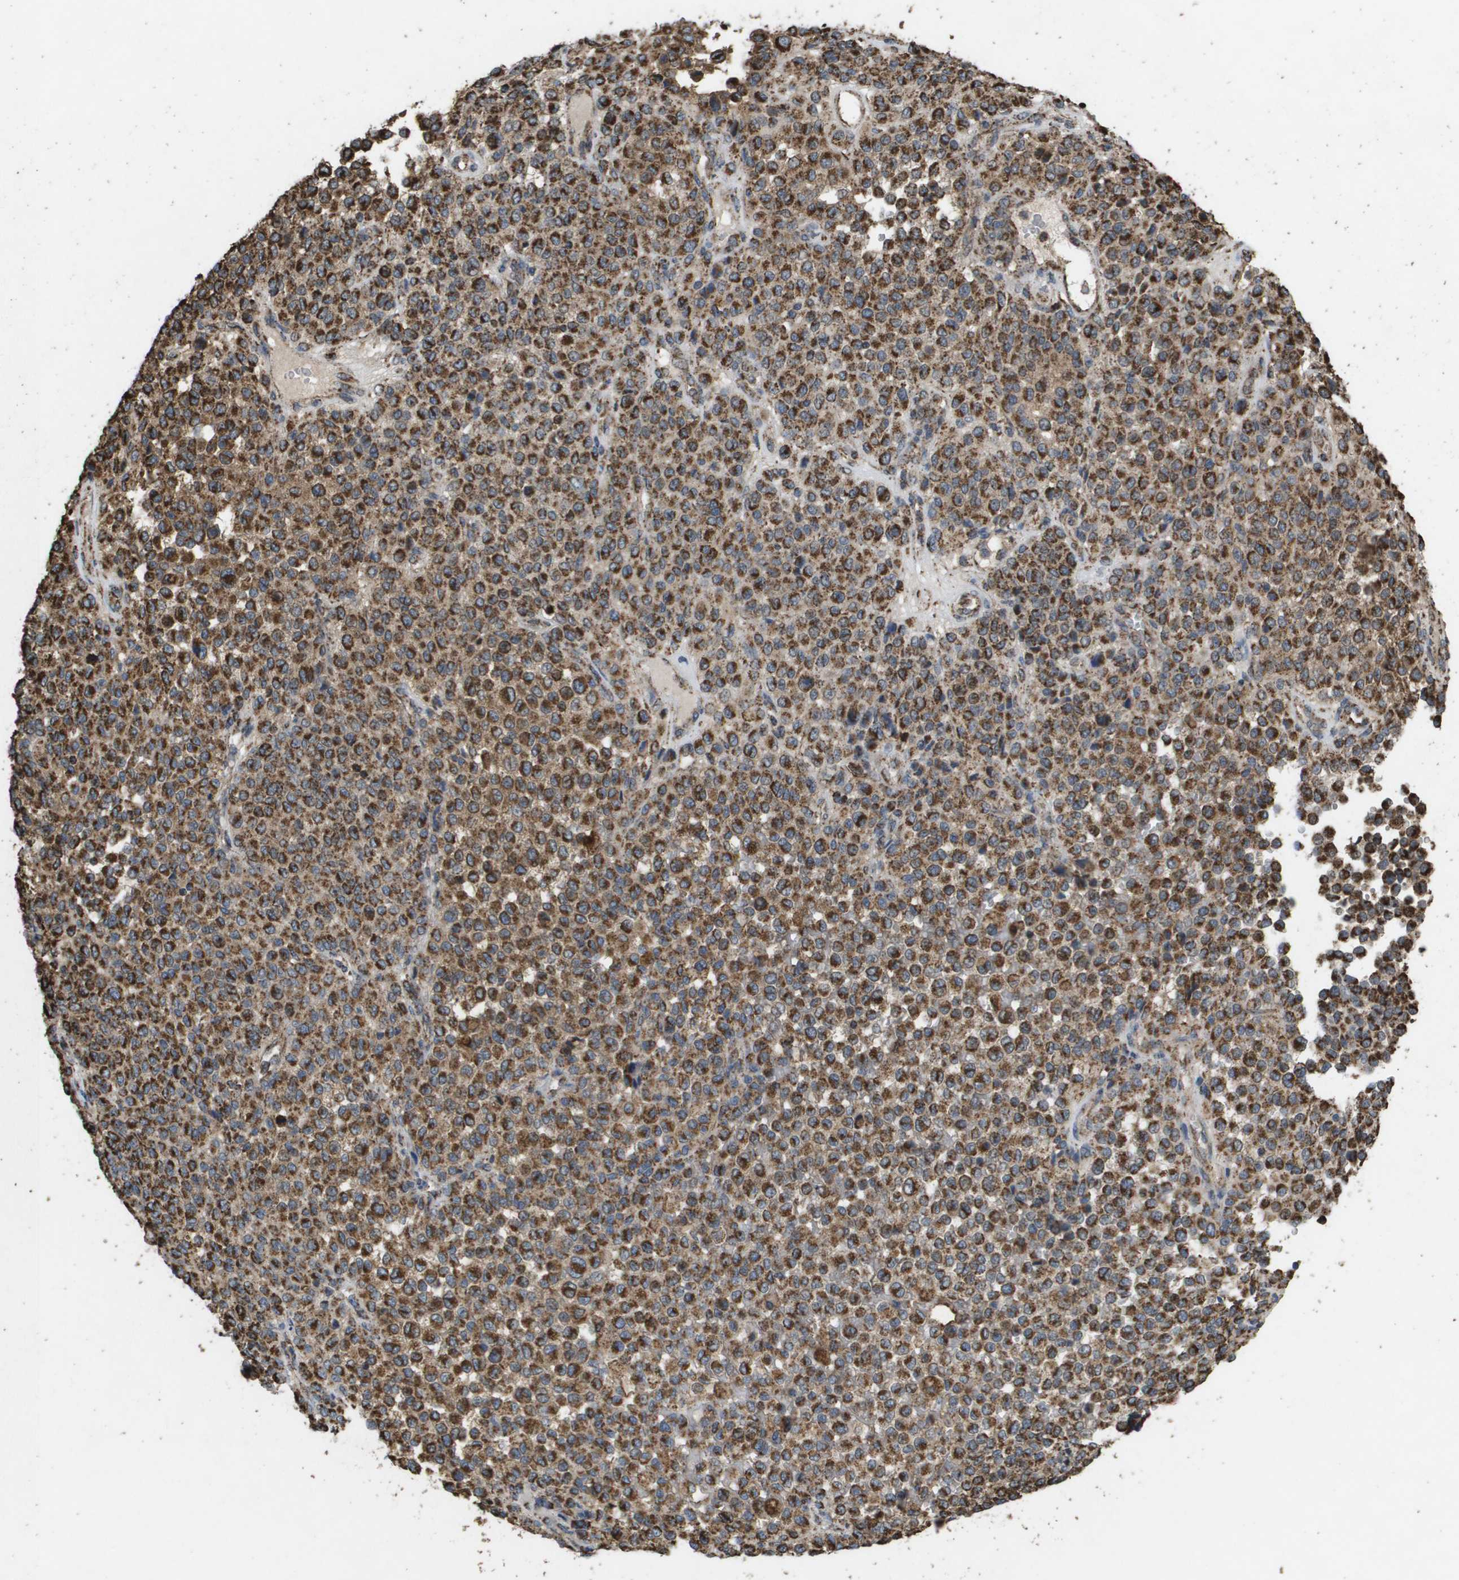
{"staining": {"intensity": "moderate", "quantity": ">75%", "location": "cytoplasmic/membranous"}, "tissue": "melanoma", "cell_type": "Tumor cells", "image_type": "cancer", "snomed": [{"axis": "morphology", "description": "Malignant melanoma, Metastatic site"}, {"axis": "topography", "description": "Pancreas"}], "caption": "Immunohistochemical staining of human malignant melanoma (metastatic site) demonstrates moderate cytoplasmic/membranous protein positivity in about >75% of tumor cells.", "gene": "HSPE1", "patient": {"sex": "female", "age": 30}}